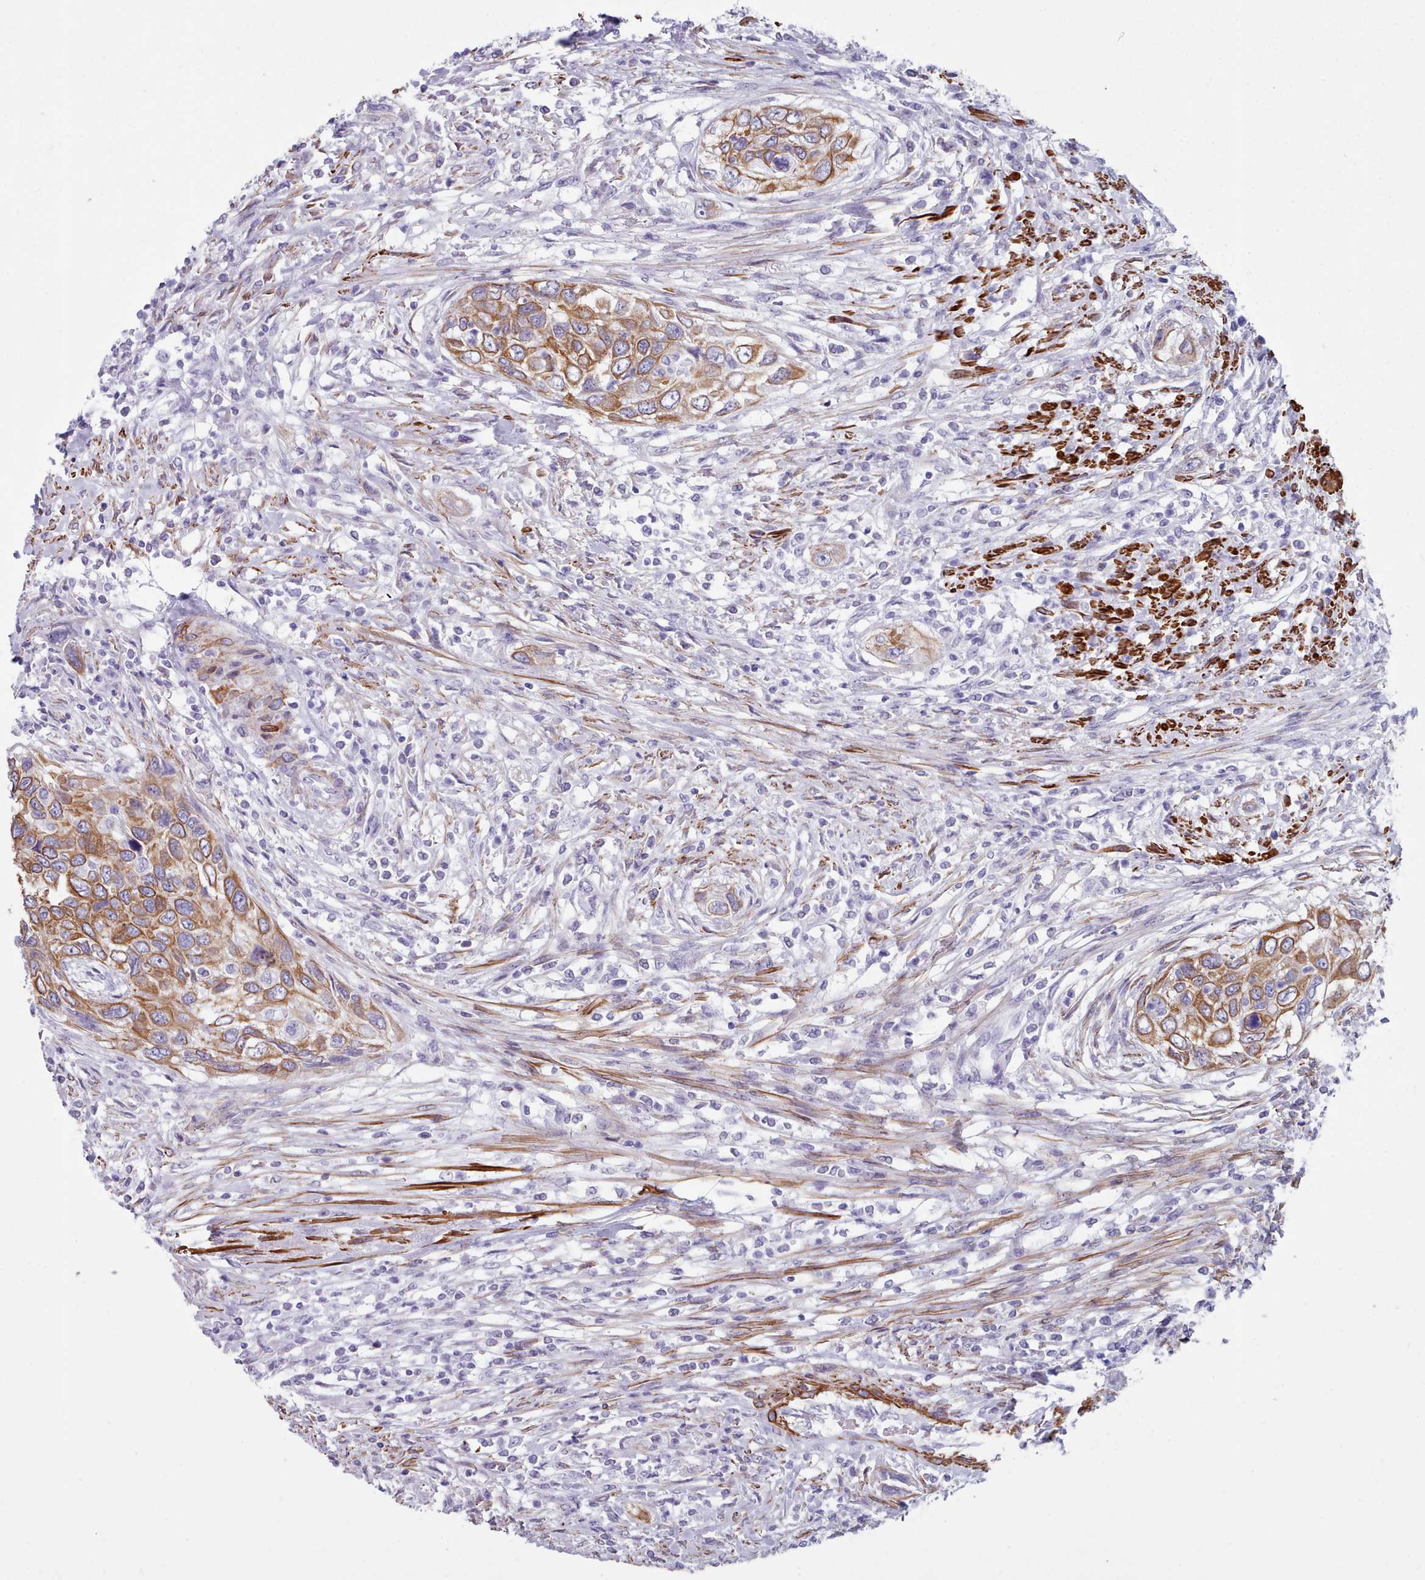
{"staining": {"intensity": "moderate", "quantity": ">75%", "location": "cytoplasmic/membranous"}, "tissue": "urothelial cancer", "cell_type": "Tumor cells", "image_type": "cancer", "snomed": [{"axis": "morphology", "description": "Urothelial carcinoma, High grade"}, {"axis": "topography", "description": "Urinary bladder"}], "caption": "Human high-grade urothelial carcinoma stained for a protein (brown) exhibits moderate cytoplasmic/membranous positive expression in about >75% of tumor cells.", "gene": "FPGS", "patient": {"sex": "female", "age": 60}}